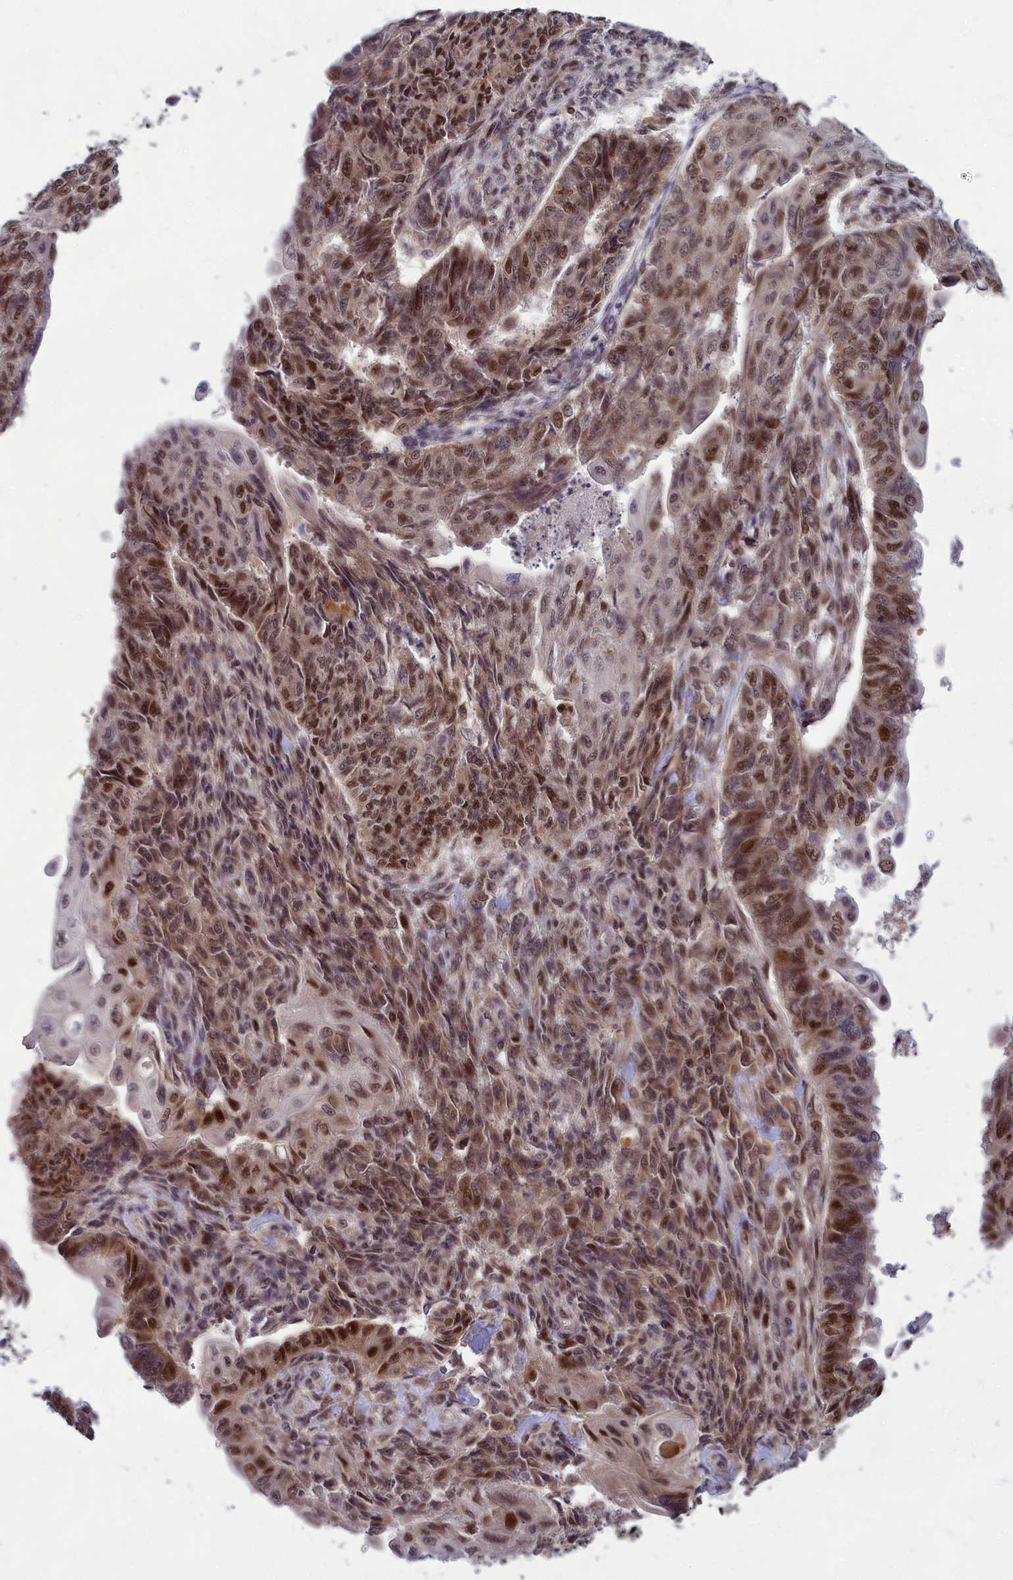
{"staining": {"intensity": "moderate", "quantity": ">75%", "location": "nuclear"}, "tissue": "endometrial cancer", "cell_type": "Tumor cells", "image_type": "cancer", "snomed": [{"axis": "morphology", "description": "Adenocarcinoma, NOS"}, {"axis": "topography", "description": "Endometrium"}], "caption": "About >75% of tumor cells in human endometrial cancer demonstrate moderate nuclear protein expression as visualized by brown immunohistochemical staining.", "gene": "EARS2", "patient": {"sex": "female", "age": 32}}